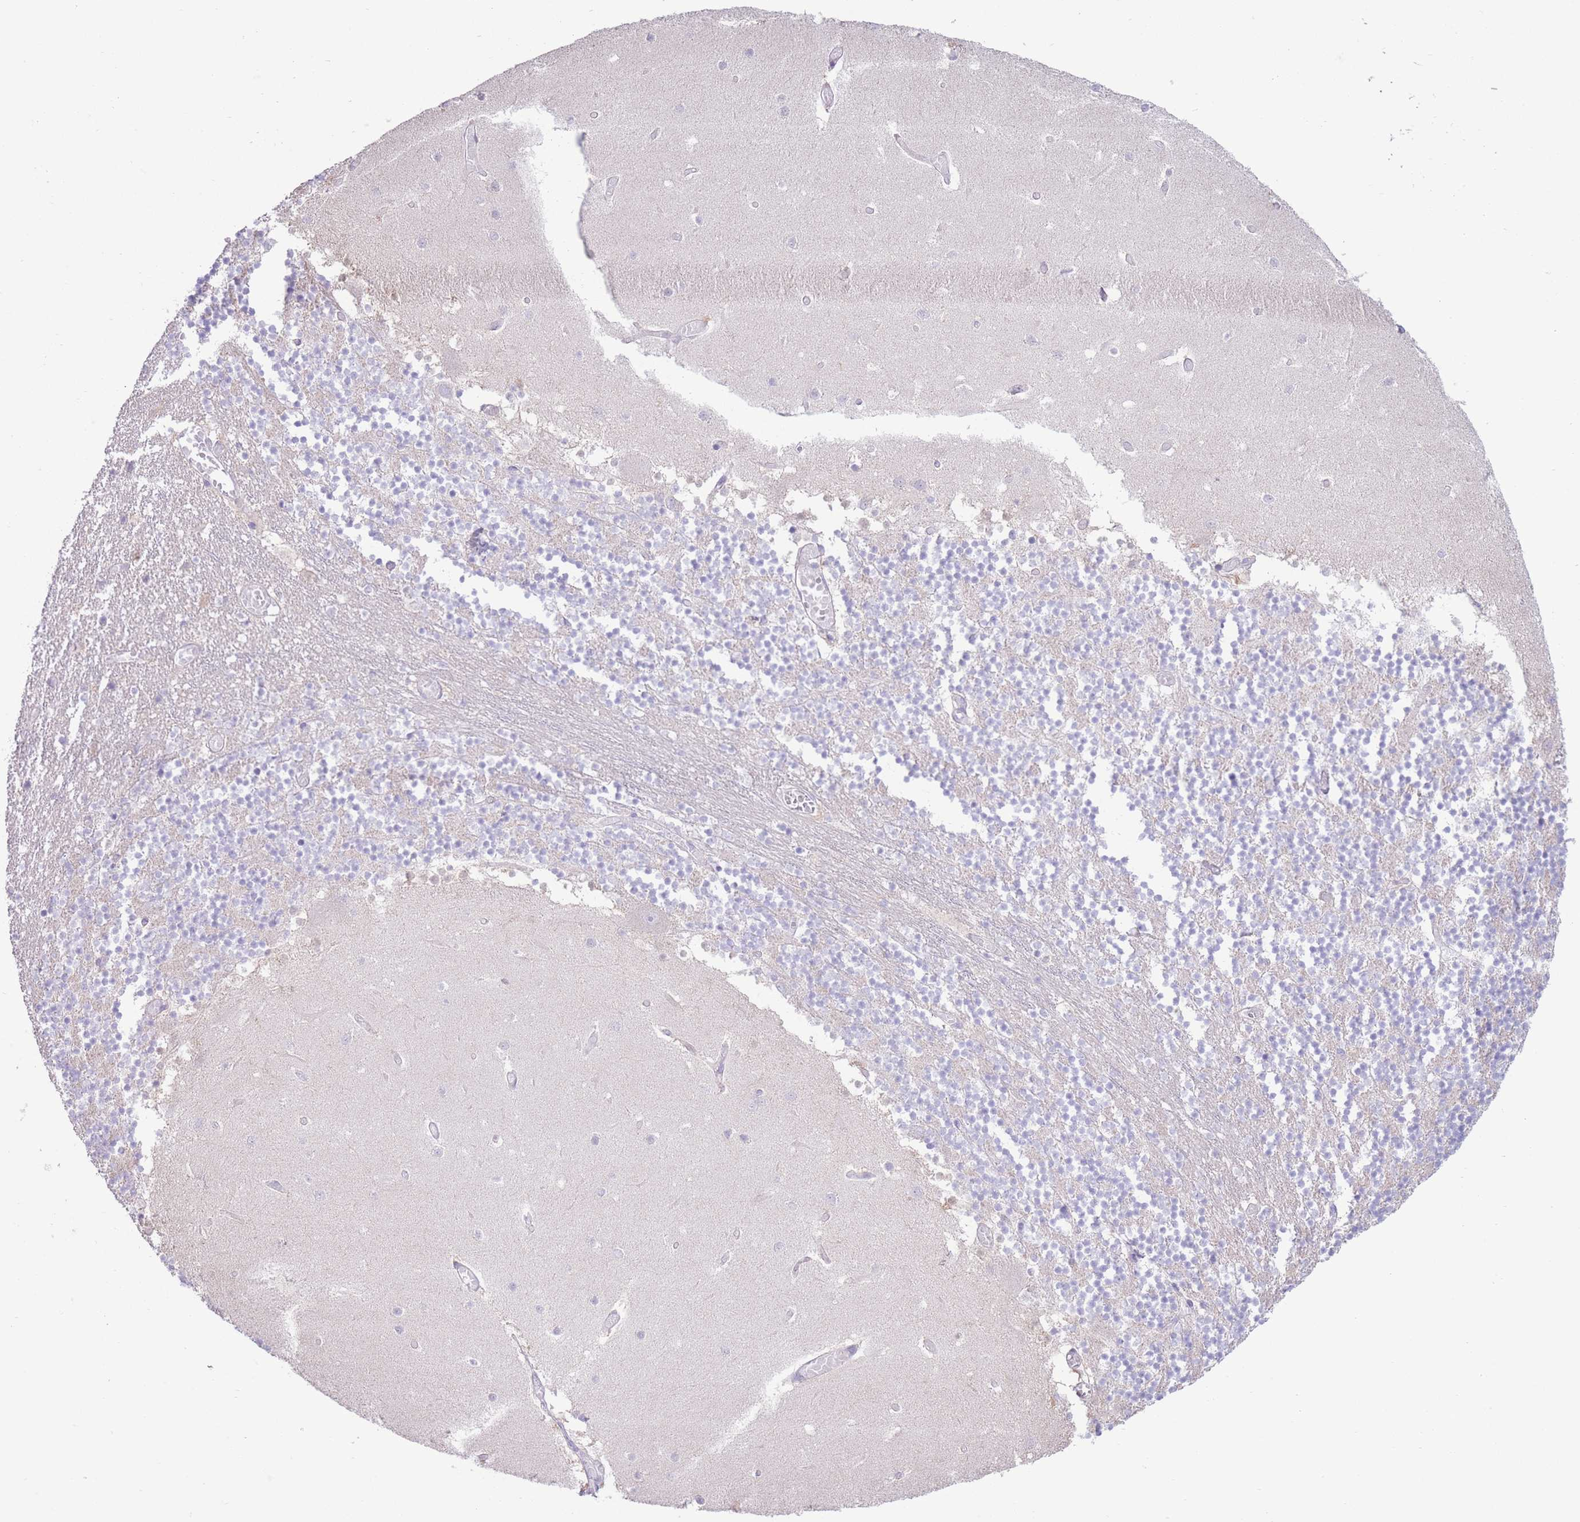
{"staining": {"intensity": "negative", "quantity": "none", "location": "none"}, "tissue": "cerebellum", "cell_type": "Cells in granular layer", "image_type": "normal", "snomed": [{"axis": "morphology", "description": "Normal tissue, NOS"}, {"axis": "topography", "description": "Cerebellum"}], "caption": "Cells in granular layer are negative for protein expression in benign human cerebellum. (DAB immunohistochemistry (IHC), high magnification).", "gene": "FAH", "patient": {"sex": "female", "age": 28}}